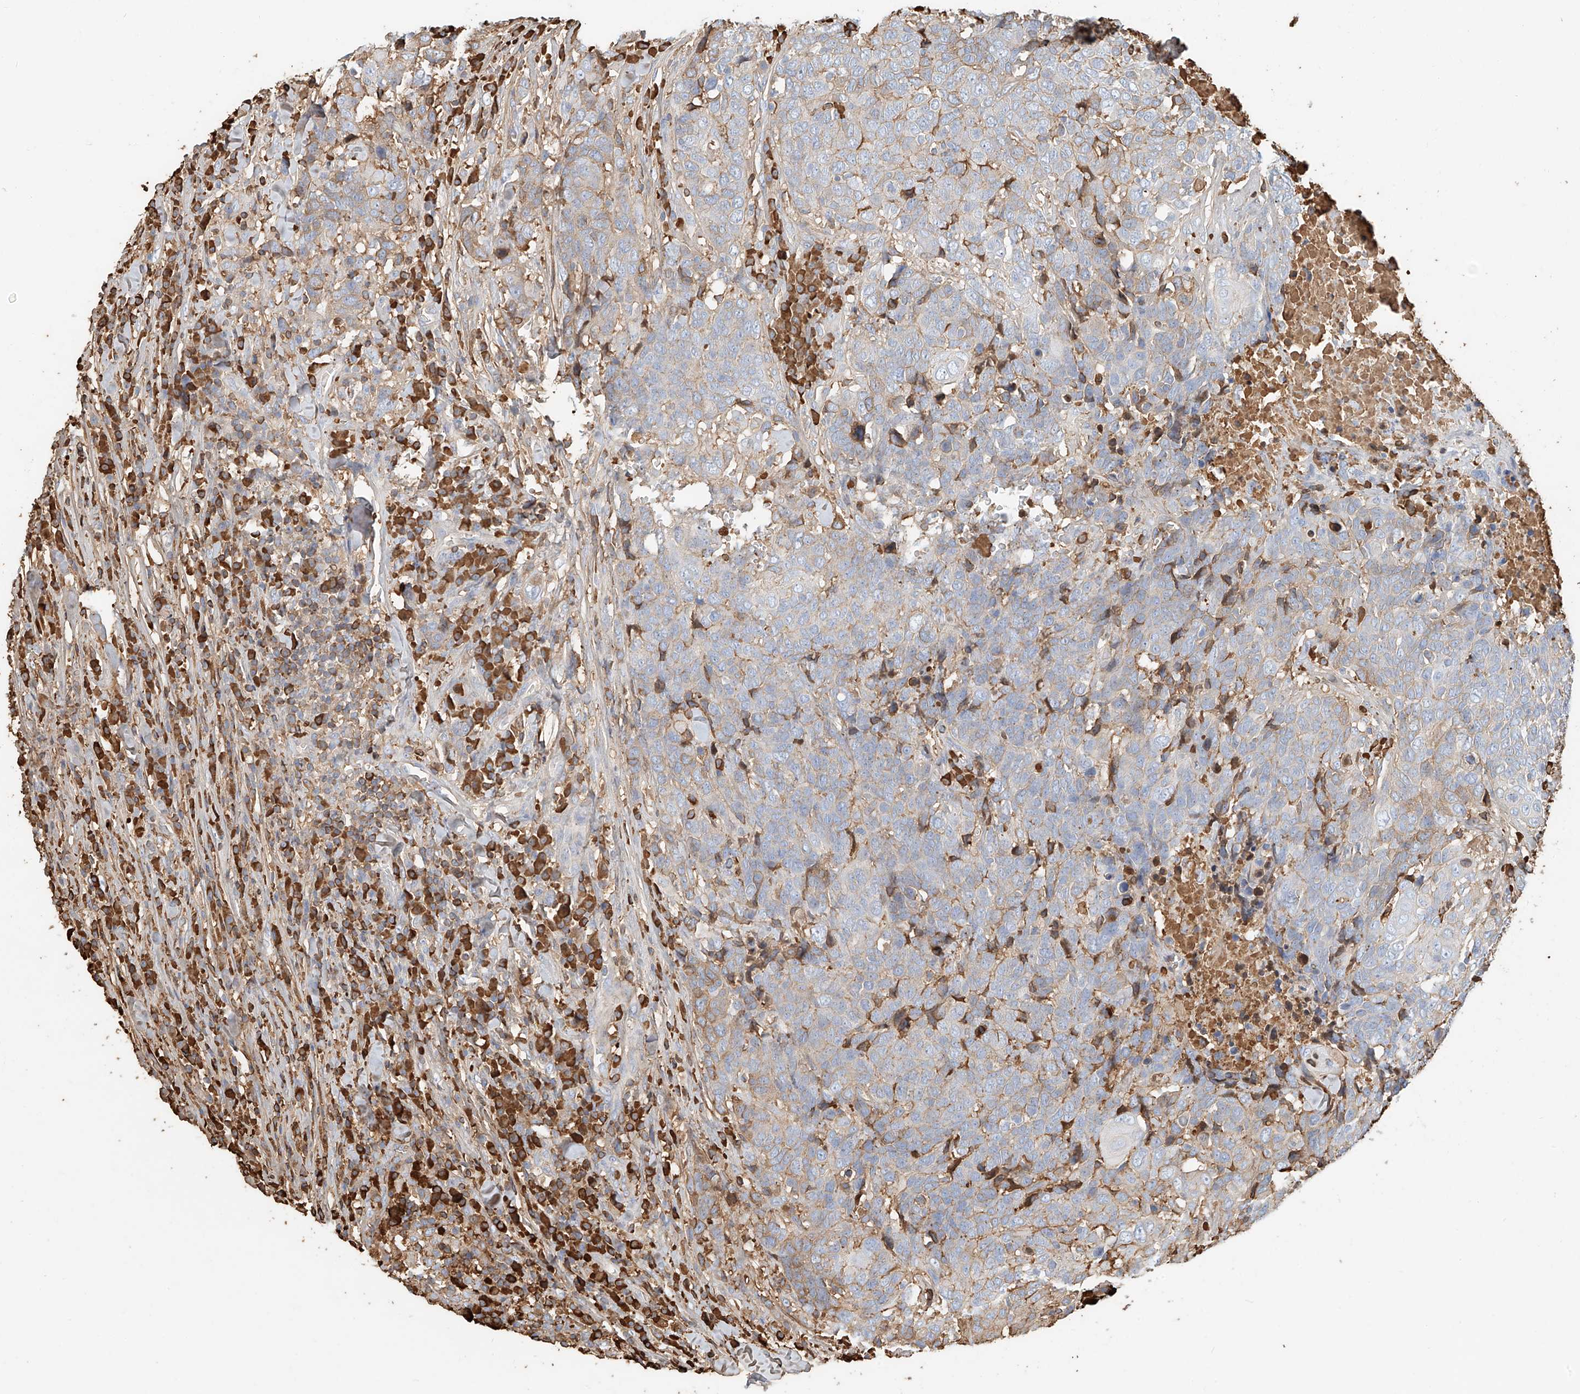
{"staining": {"intensity": "weak", "quantity": "<25%", "location": "cytoplasmic/membranous"}, "tissue": "head and neck cancer", "cell_type": "Tumor cells", "image_type": "cancer", "snomed": [{"axis": "morphology", "description": "Squamous cell carcinoma, NOS"}, {"axis": "topography", "description": "Head-Neck"}], "caption": "Immunohistochemistry micrograph of neoplastic tissue: human squamous cell carcinoma (head and neck) stained with DAB (3,3'-diaminobenzidine) reveals no significant protein staining in tumor cells. Brightfield microscopy of immunohistochemistry (IHC) stained with DAB (brown) and hematoxylin (blue), captured at high magnification.", "gene": "ZFP30", "patient": {"sex": "male", "age": 66}}